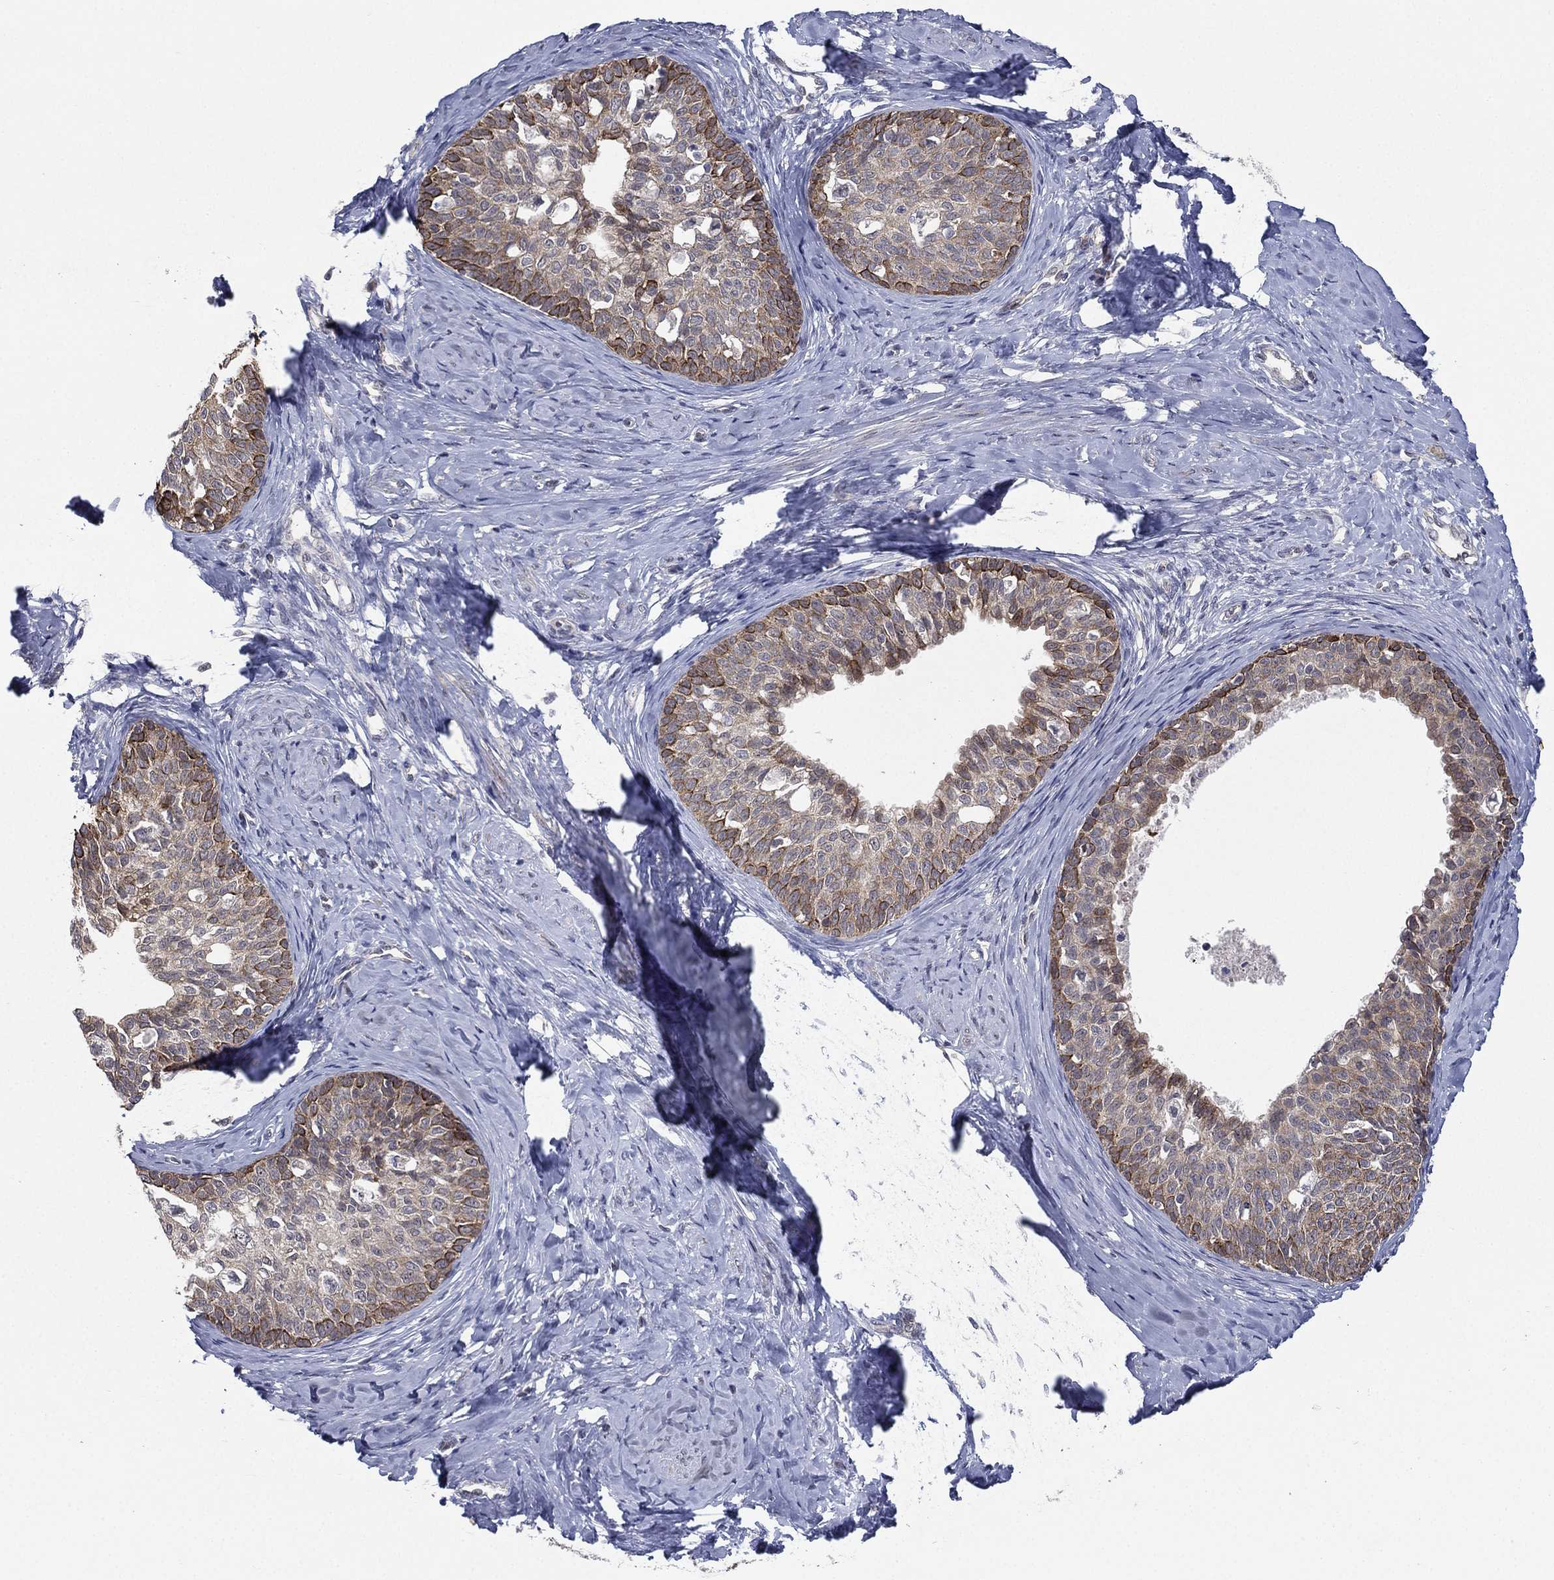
{"staining": {"intensity": "moderate", "quantity": "<25%", "location": "cytoplasmic/membranous"}, "tissue": "cervical cancer", "cell_type": "Tumor cells", "image_type": "cancer", "snomed": [{"axis": "morphology", "description": "Squamous cell carcinoma, NOS"}, {"axis": "topography", "description": "Cervix"}], "caption": "A brown stain labels moderate cytoplasmic/membranous positivity of a protein in human squamous cell carcinoma (cervical) tumor cells.", "gene": "KAT14", "patient": {"sex": "female", "age": 51}}